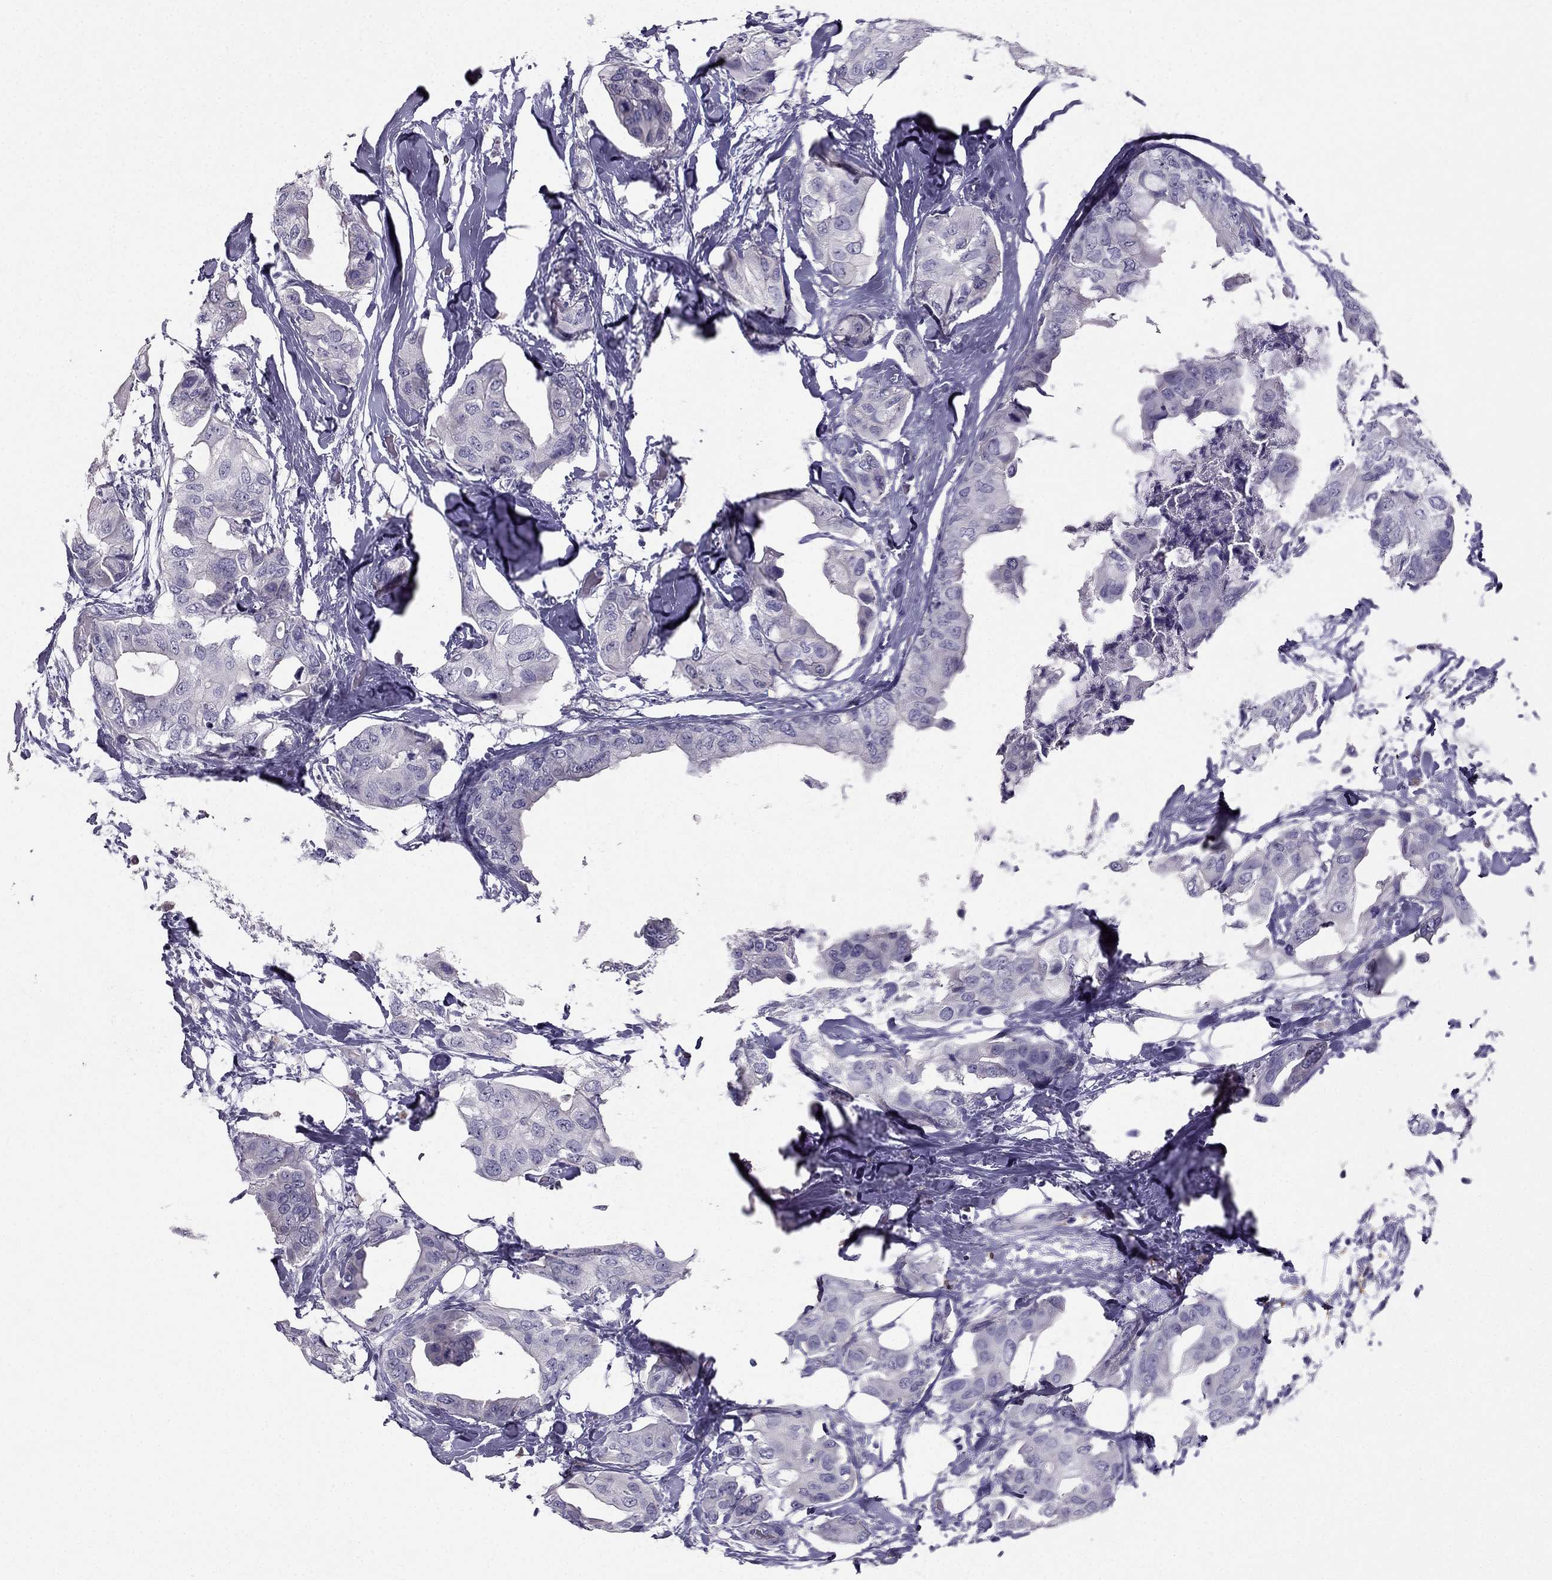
{"staining": {"intensity": "negative", "quantity": "none", "location": "none"}, "tissue": "breast cancer", "cell_type": "Tumor cells", "image_type": "cancer", "snomed": [{"axis": "morphology", "description": "Normal tissue, NOS"}, {"axis": "morphology", "description": "Duct carcinoma"}, {"axis": "topography", "description": "Breast"}], "caption": "This is an immunohistochemistry photomicrograph of human breast intraductal carcinoma. There is no positivity in tumor cells.", "gene": "LMTK3", "patient": {"sex": "female", "age": 40}}